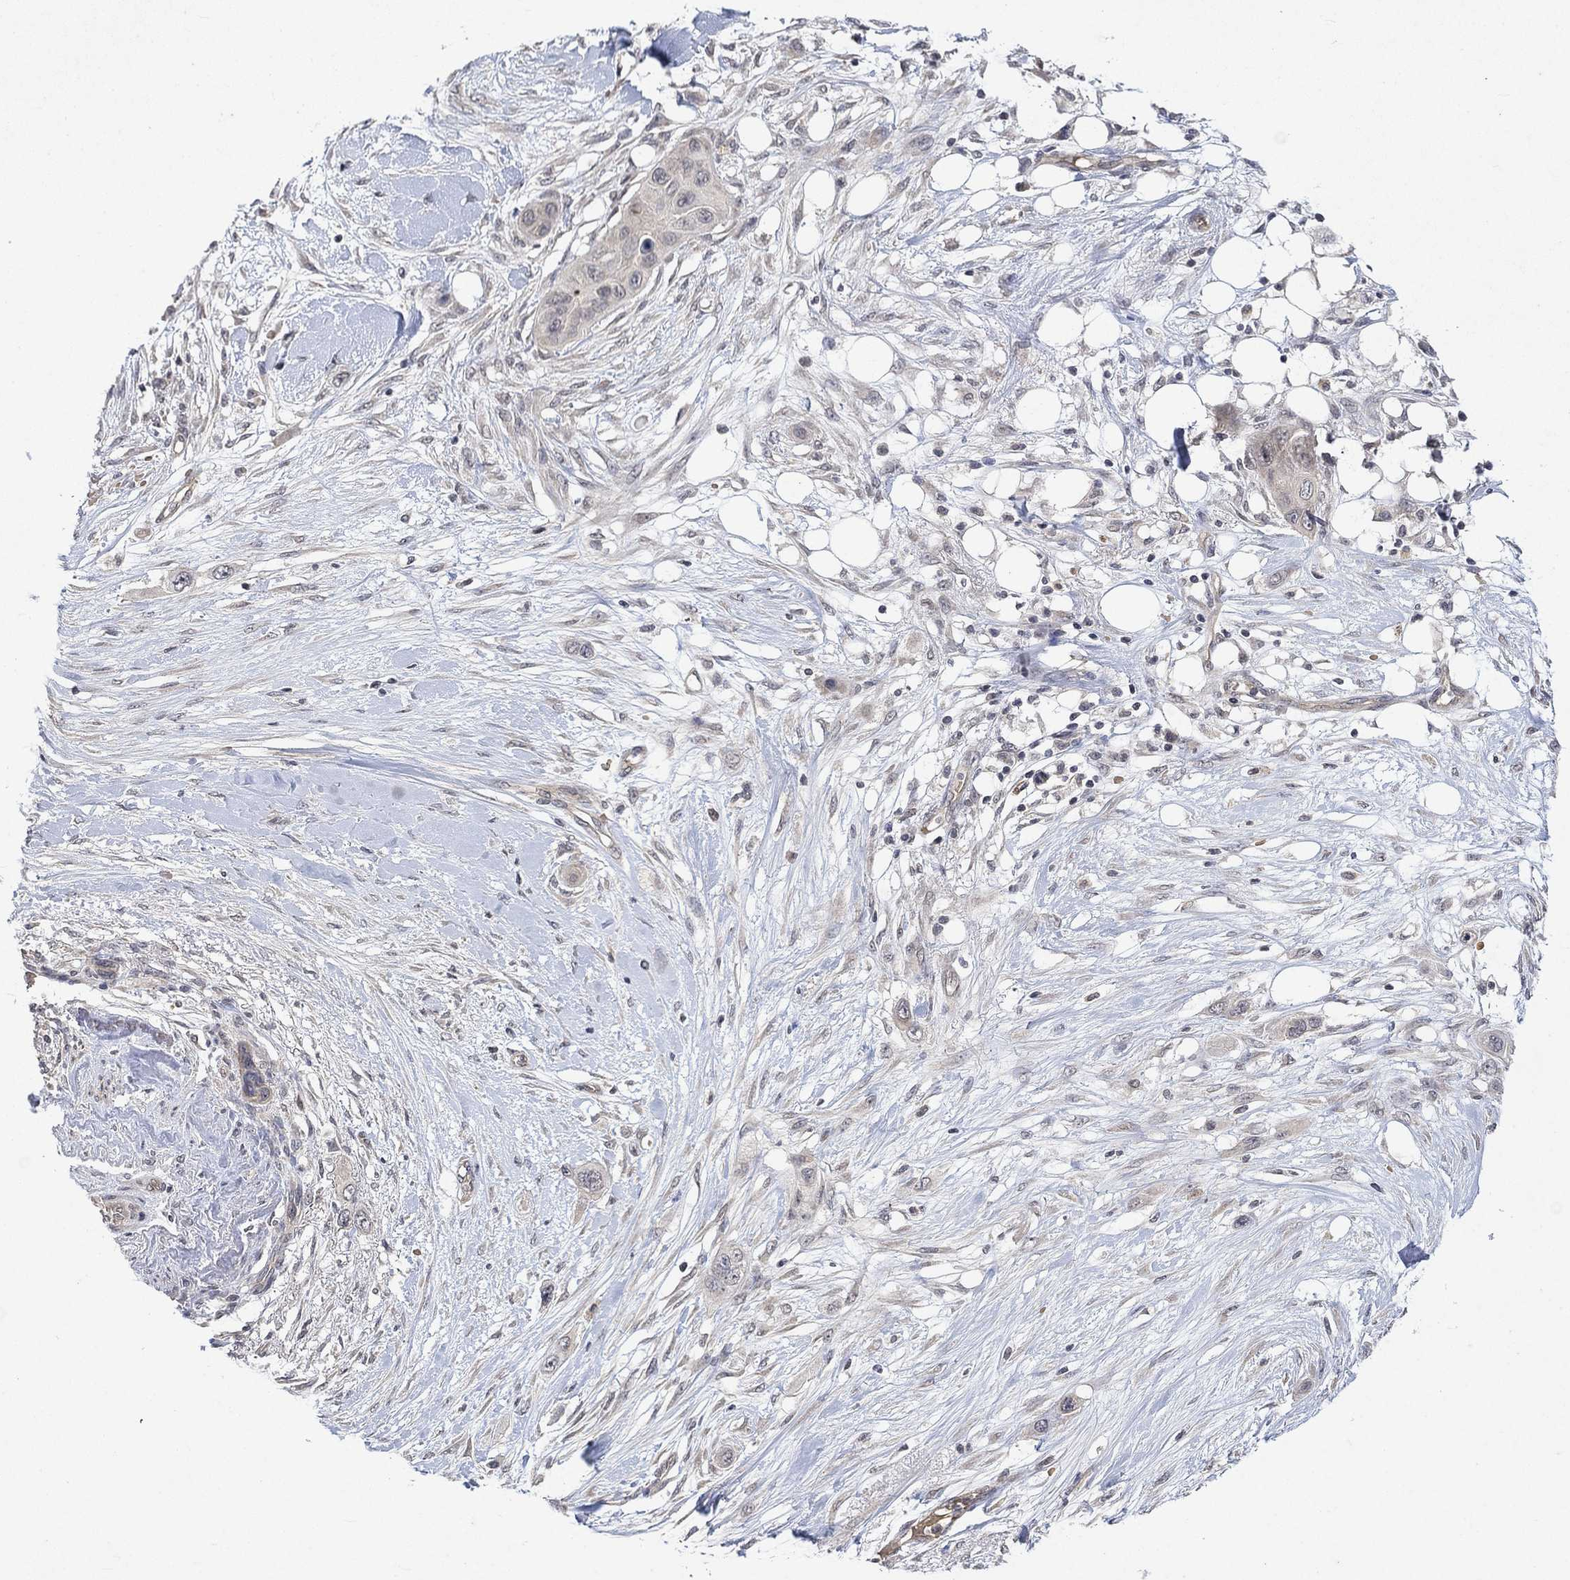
{"staining": {"intensity": "negative", "quantity": "none", "location": "none"}, "tissue": "skin cancer", "cell_type": "Tumor cells", "image_type": "cancer", "snomed": [{"axis": "morphology", "description": "Squamous cell carcinoma, NOS"}, {"axis": "topography", "description": "Skin"}], "caption": "An image of human skin cancer is negative for staining in tumor cells.", "gene": "GRIN2D", "patient": {"sex": "male", "age": 79}}